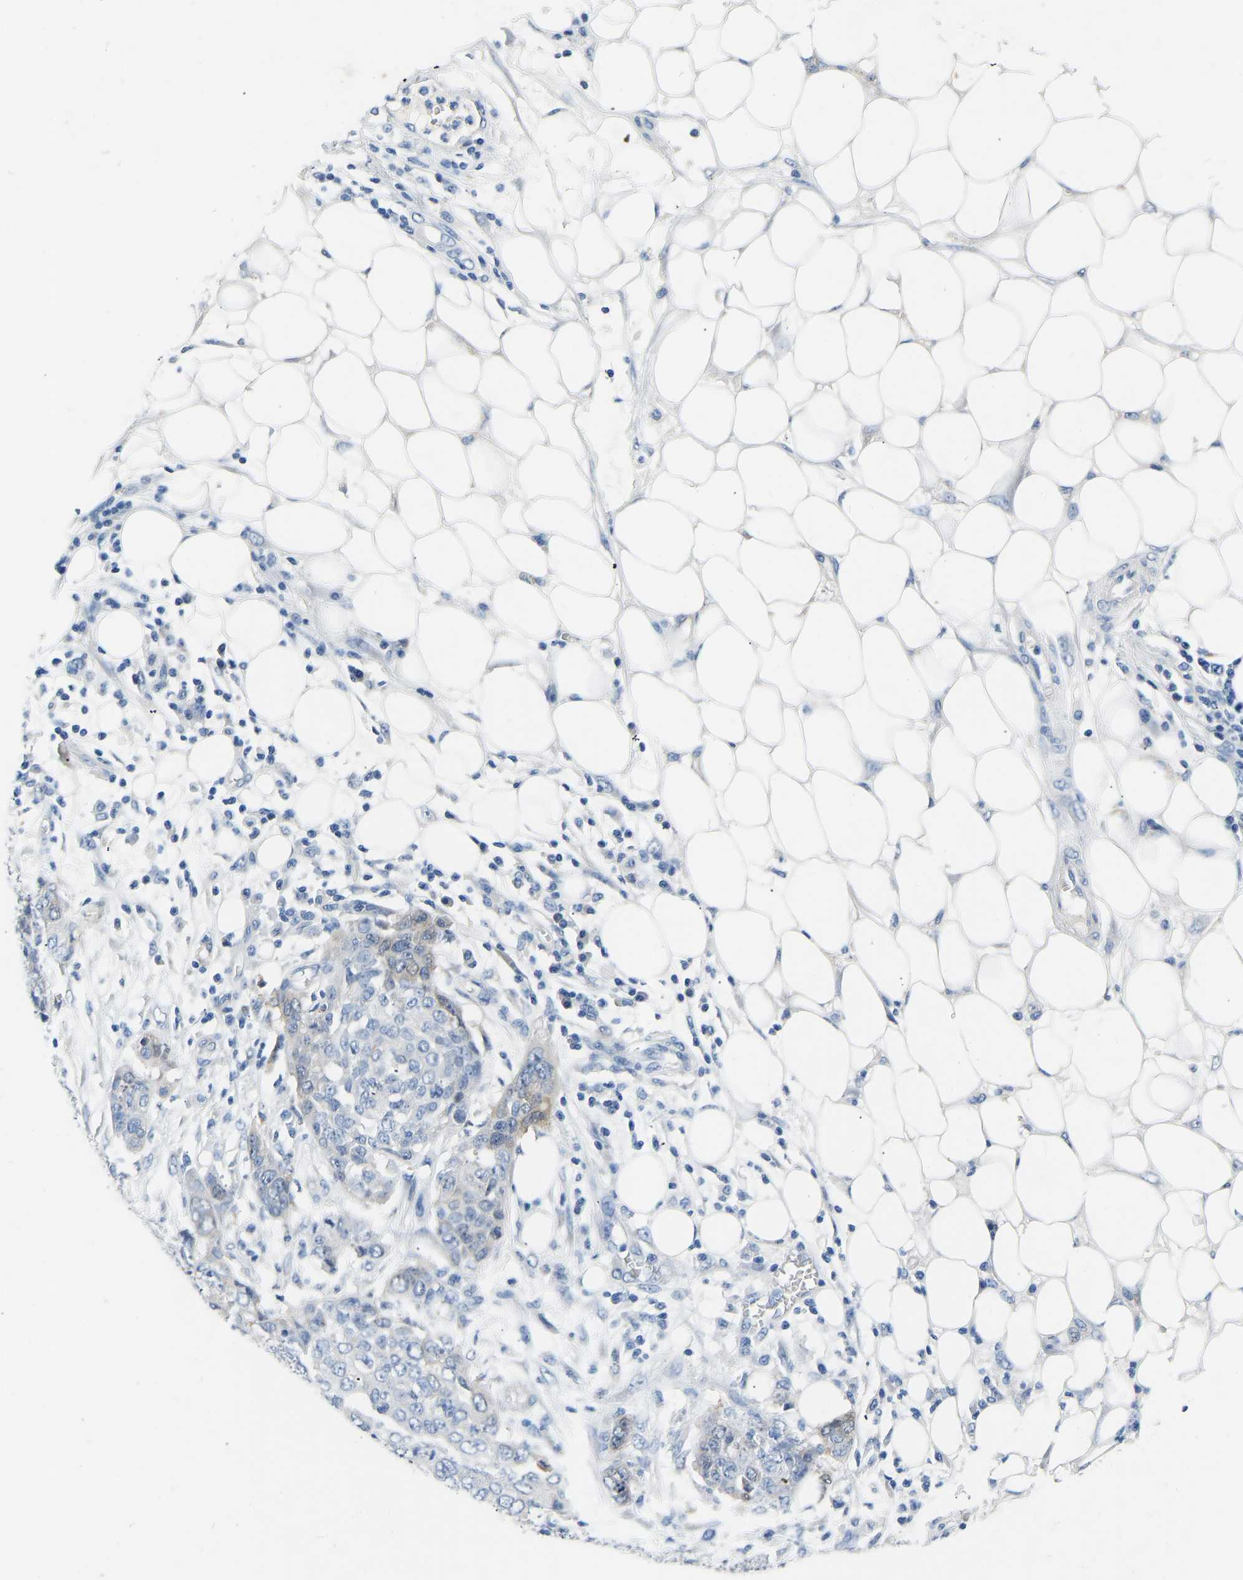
{"staining": {"intensity": "moderate", "quantity": "<25%", "location": "cytoplasmic/membranous"}, "tissue": "ovarian cancer", "cell_type": "Tumor cells", "image_type": "cancer", "snomed": [{"axis": "morphology", "description": "Cystadenocarcinoma, serous, NOS"}, {"axis": "topography", "description": "Soft tissue"}, {"axis": "topography", "description": "Ovary"}], "caption": "Immunohistochemical staining of ovarian cancer demonstrates low levels of moderate cytoplasmic/membranous positivity in approximately <25% of tumor cells.", "gene": "RBP1", "patient": {"sex": "female", "age": 57}}